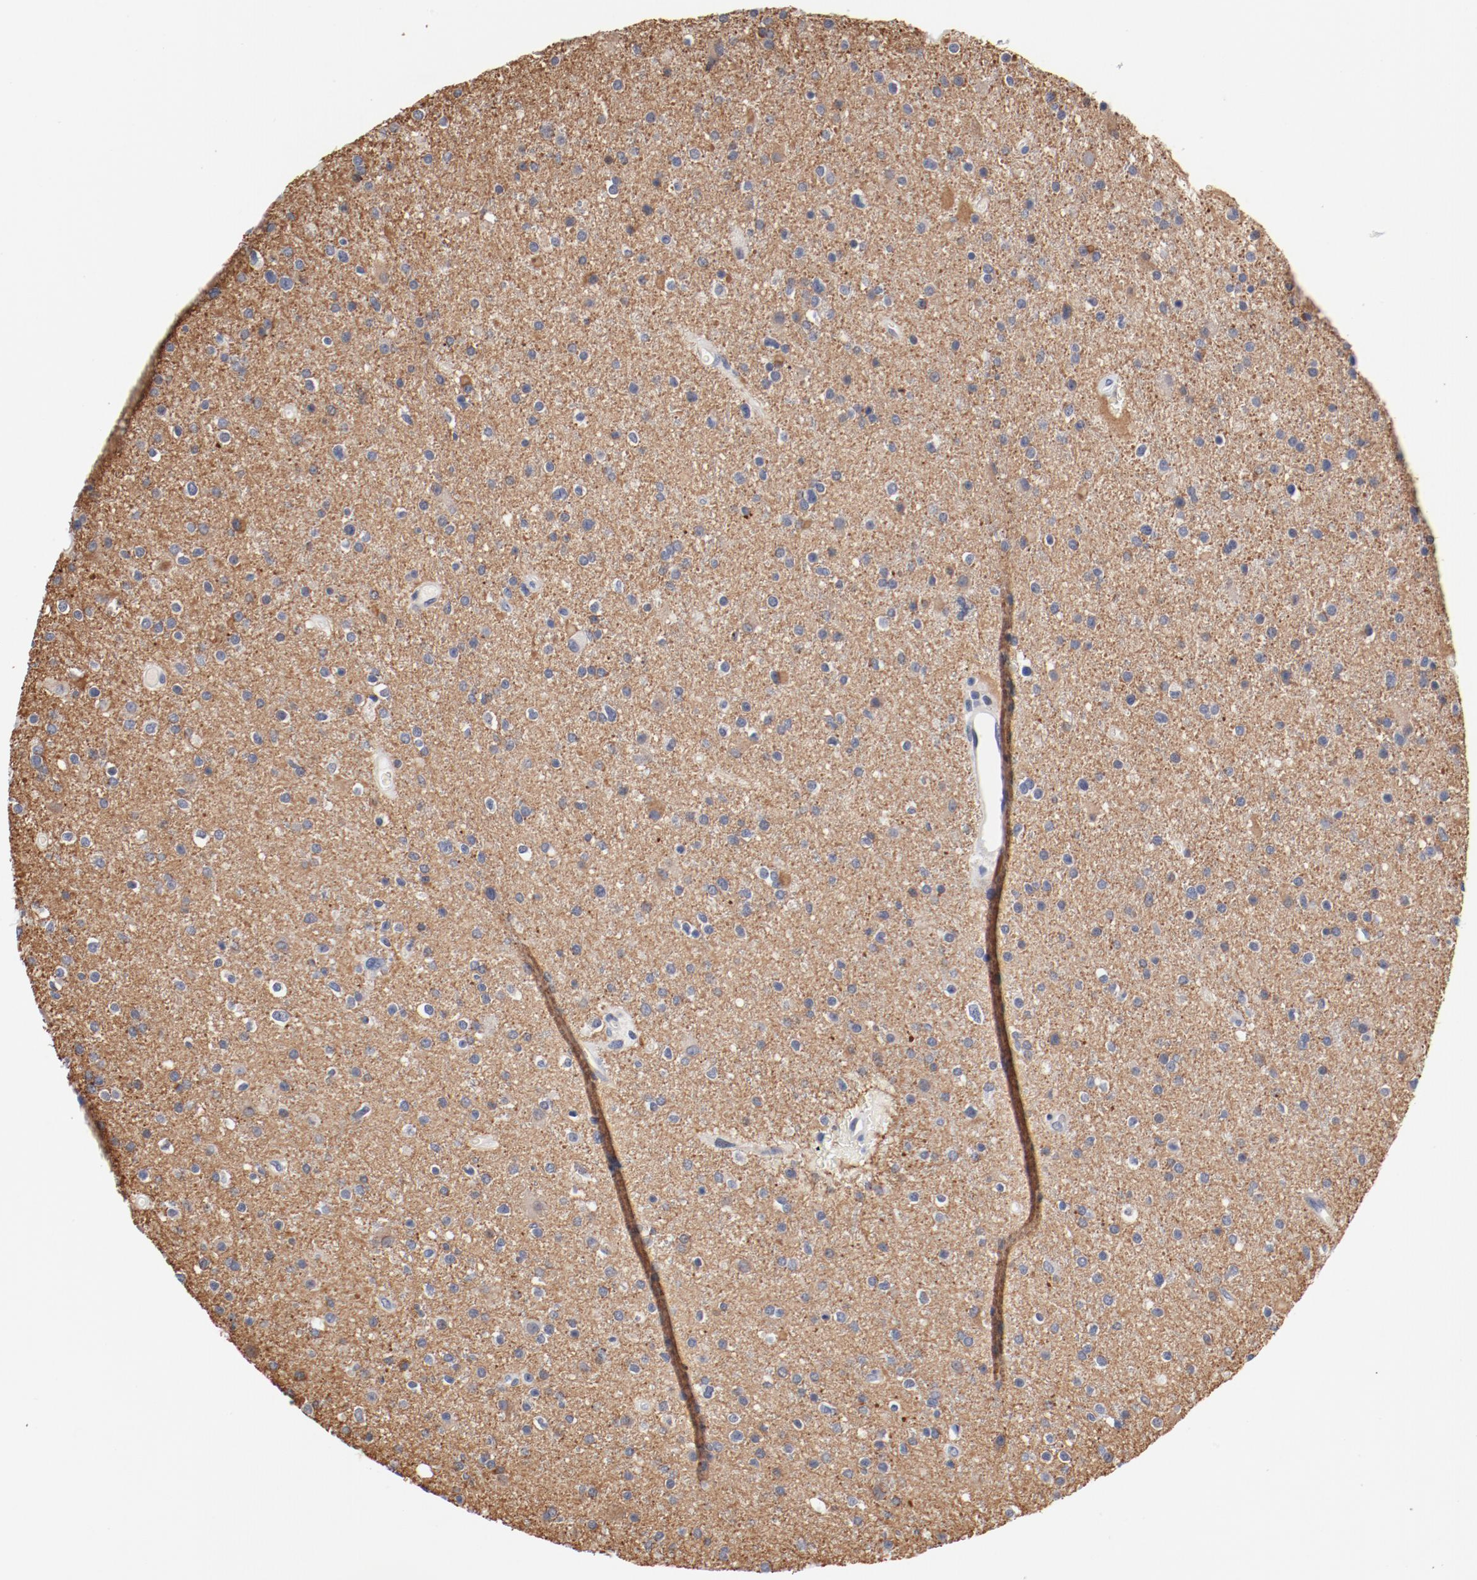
{"staining": {"intensity": "moderate", "quantity": "<25%", "location": "cytoplasmic/membranous"}, "tissue": "glioma", "cell_type": "Tumor cells", "image_type": "cancer", "snomed": [{"axis": "morphology", "description": "Glioma, malignant, High grade"}, {"axis": "topography", "description": "Brain"}], "caption": "An immunohistochemistry (IHC) image of neoplastic tissue is shown. Protein staining in brown highlights moderate cytoplasmic/membranous positivity in high-grade glioma (malignant) within tumor cells.", "gene": "KCNK13", "patient": {"sex": "male", "age": 33}}